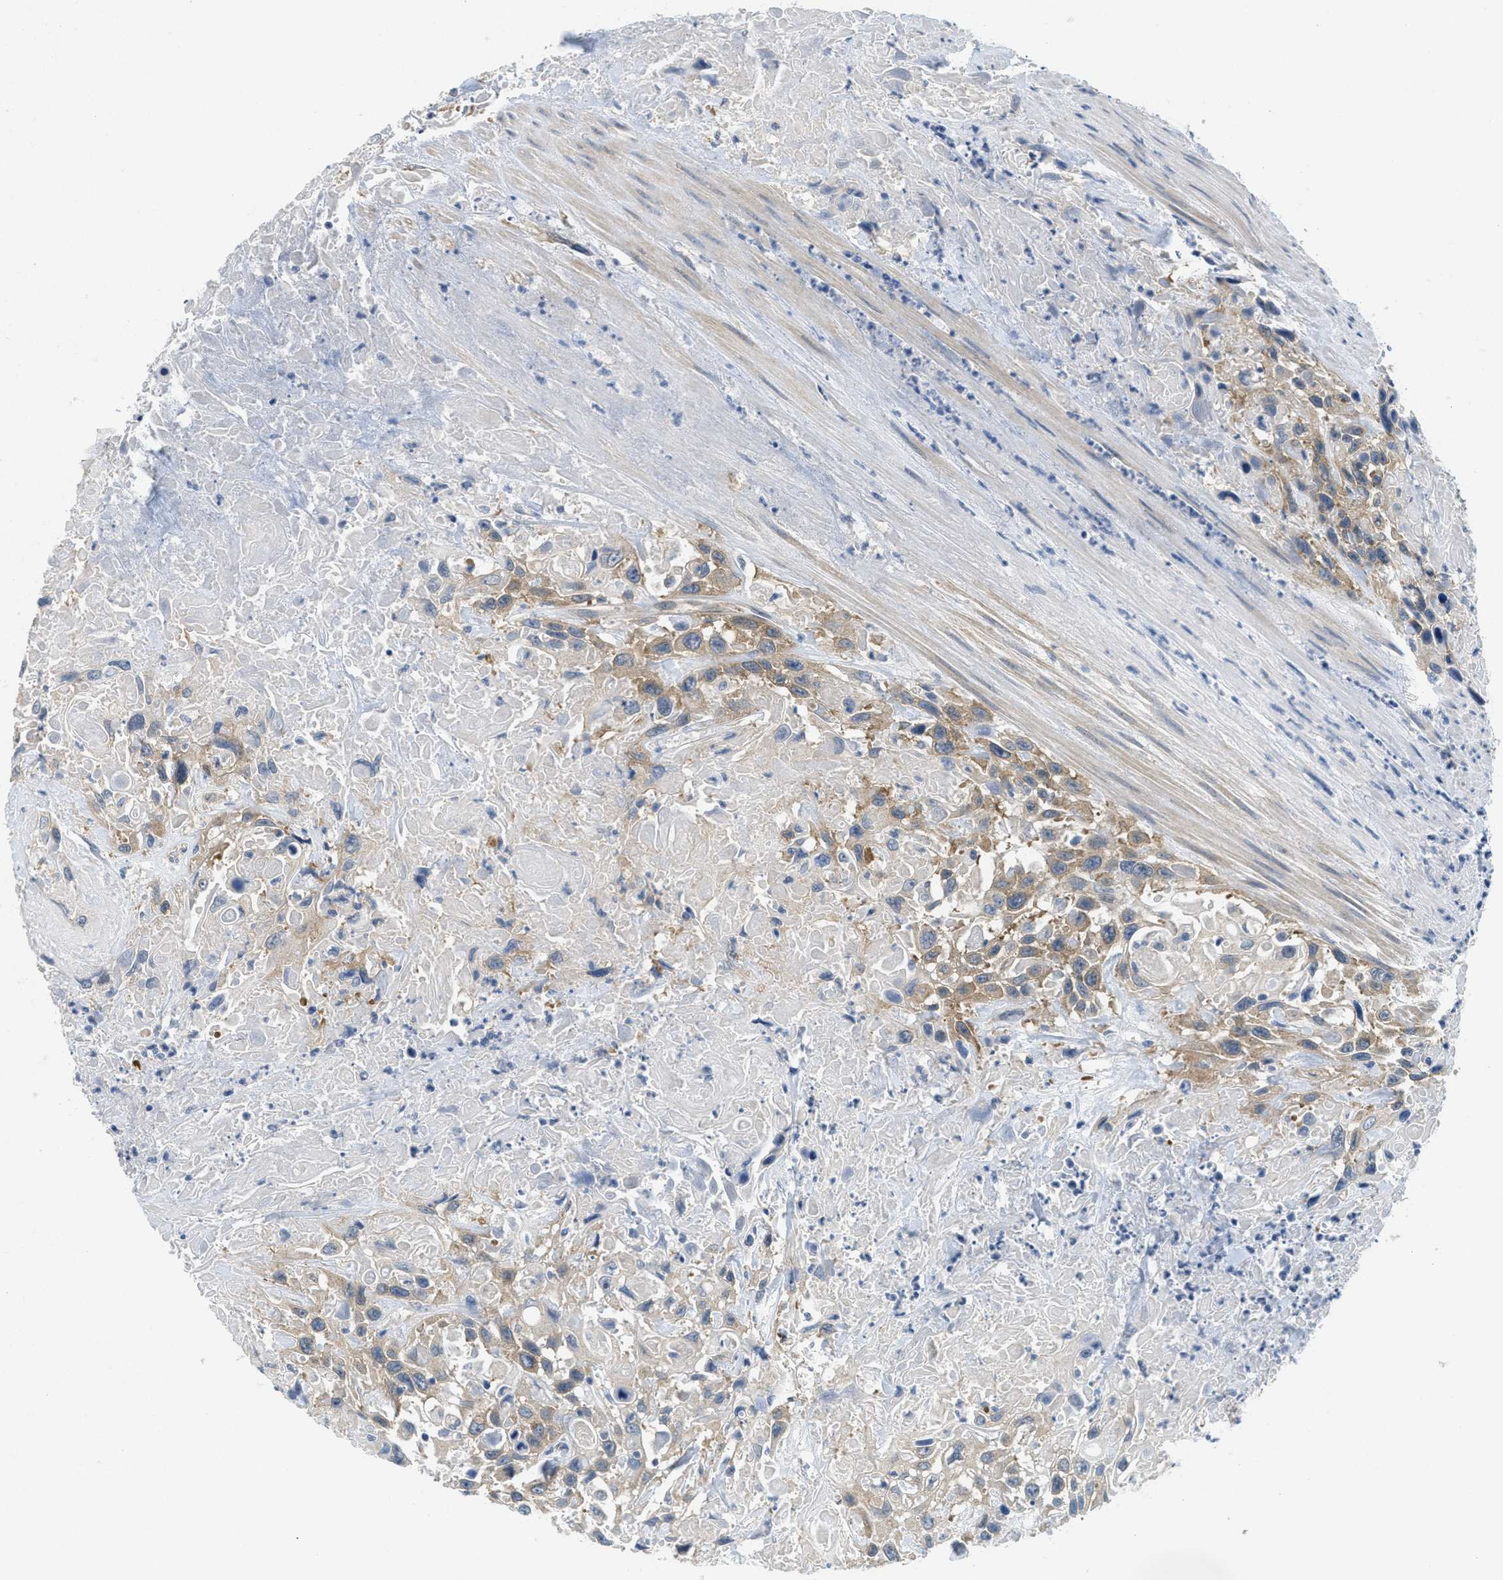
{"staining": {"intensity": "weak", "quantity": ">75%", "location": "cytoplasmic/membranous"}, "tissue": "urothelial cancer", "cell_type": "Tumor cells", "image_type": "cancer", "snomed": [{"axis": "morphology", "description": "Urothelial carcinoma, High grade"}, {"axis": "topography", "description": "Urinary bladder"}], "caption": "A low amount of weak cytoplasmic/membranous expression is appreciated in about >75% of tumor cells in urothelial cancer tissue.", "gene": "ZFYVE9", "patient": {"sex": "female", "age": 84}}